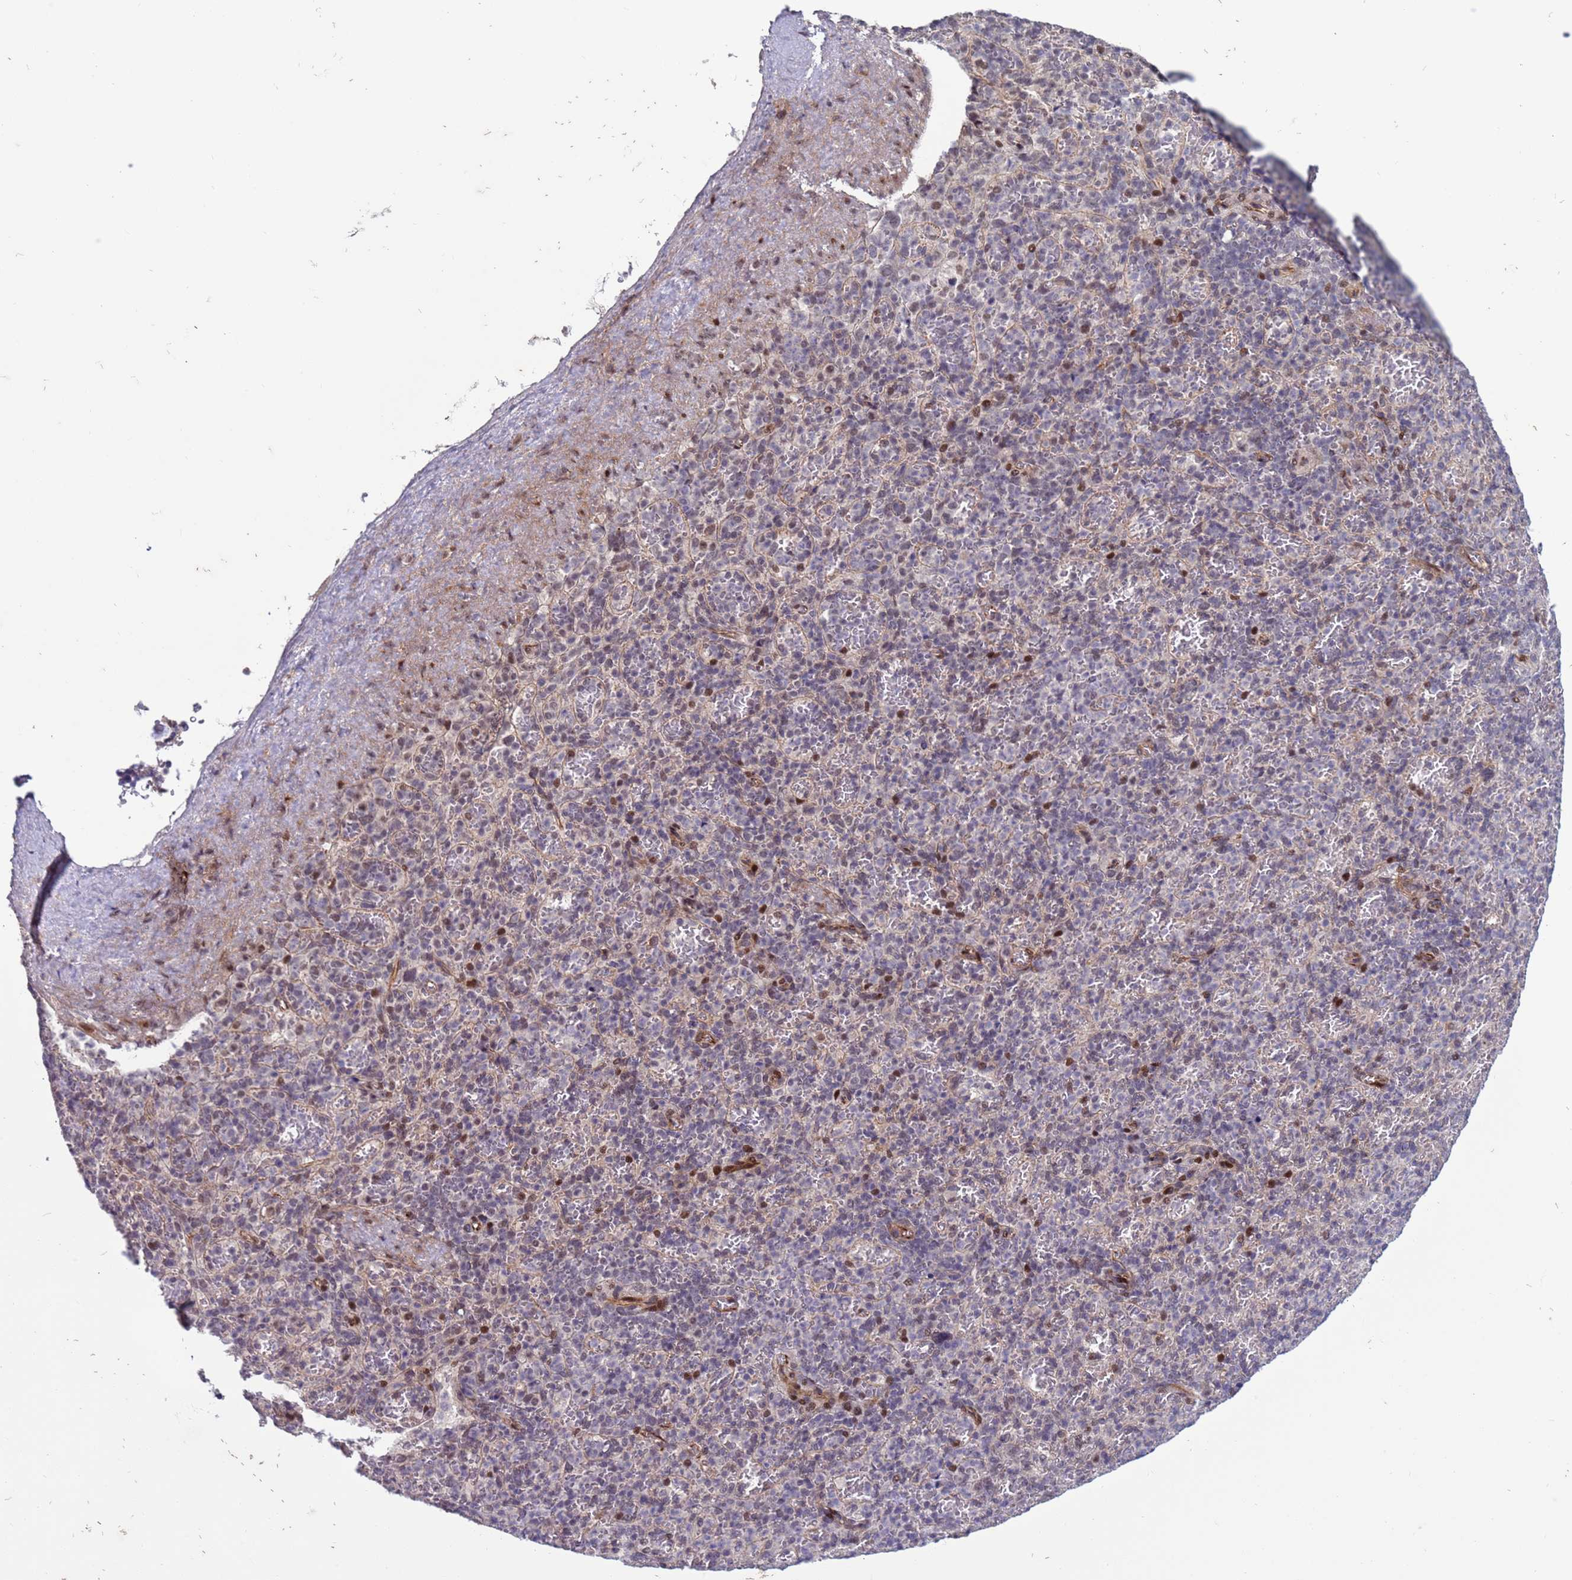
{"staining": {"intensity": "negative", "quantity": "none", "location": "none"}, "tissue": "spleen", "cell_type": "Cells in red pulp", "image_type": "normal", "snomed": [{"axis": "morphology", "description": "Normal tissue, NOS"}, {"axis": "topography", "description": "Spleen"}], "caption": "Protein analysis of benign spleen displays no significant positivity in cells in red pulp. The staining was performed using DAB to visualize the protein expression in brown, while the nuclei were stained in blue with hematoxylin (Magnification: 20x).", "gene": "SHC3", "patient": {"sex": "female", "age": 74}}